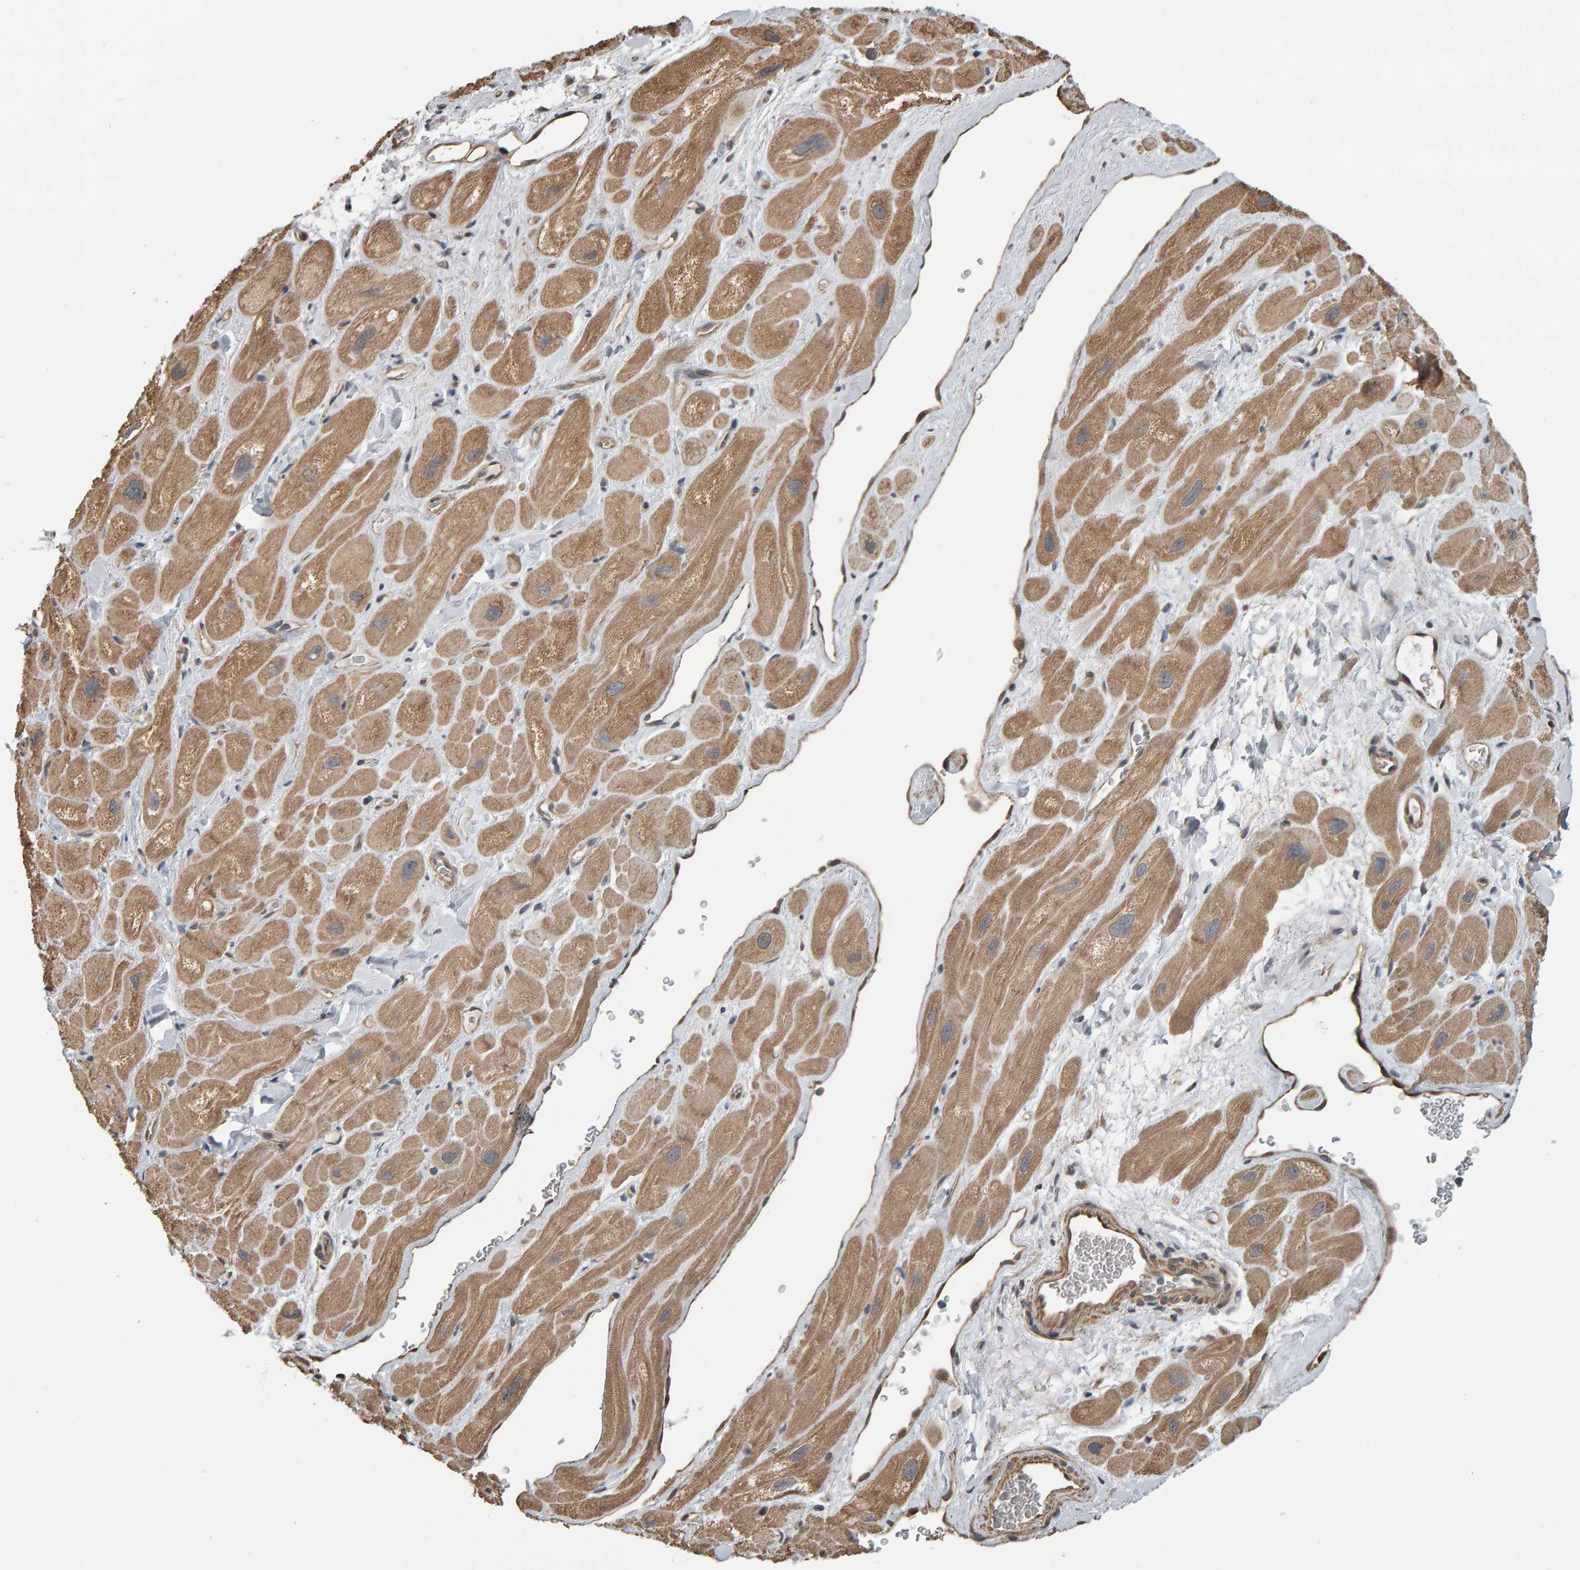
{"staining": {"intensity": "moderate", "quantity": ">75%", "location": "cytoplasmic/membranous"}, "tissue": "heart muscle", "cell_type": "Cardiomyocytes", "image_type": "normal", "snomed": [{"axis": "morphology", "description": "Normal tissue, NOS"}, {"axis": "topography", "description": "Heart"}], "caption": "The histopathology image exhibits staining of normal heart muscle, revealing moderate cytoplasmic/membranous protein staining (brown color) within cardiomyocytes.", "gene": "COASY", "patient": {"sex": "male", "age": 49}}